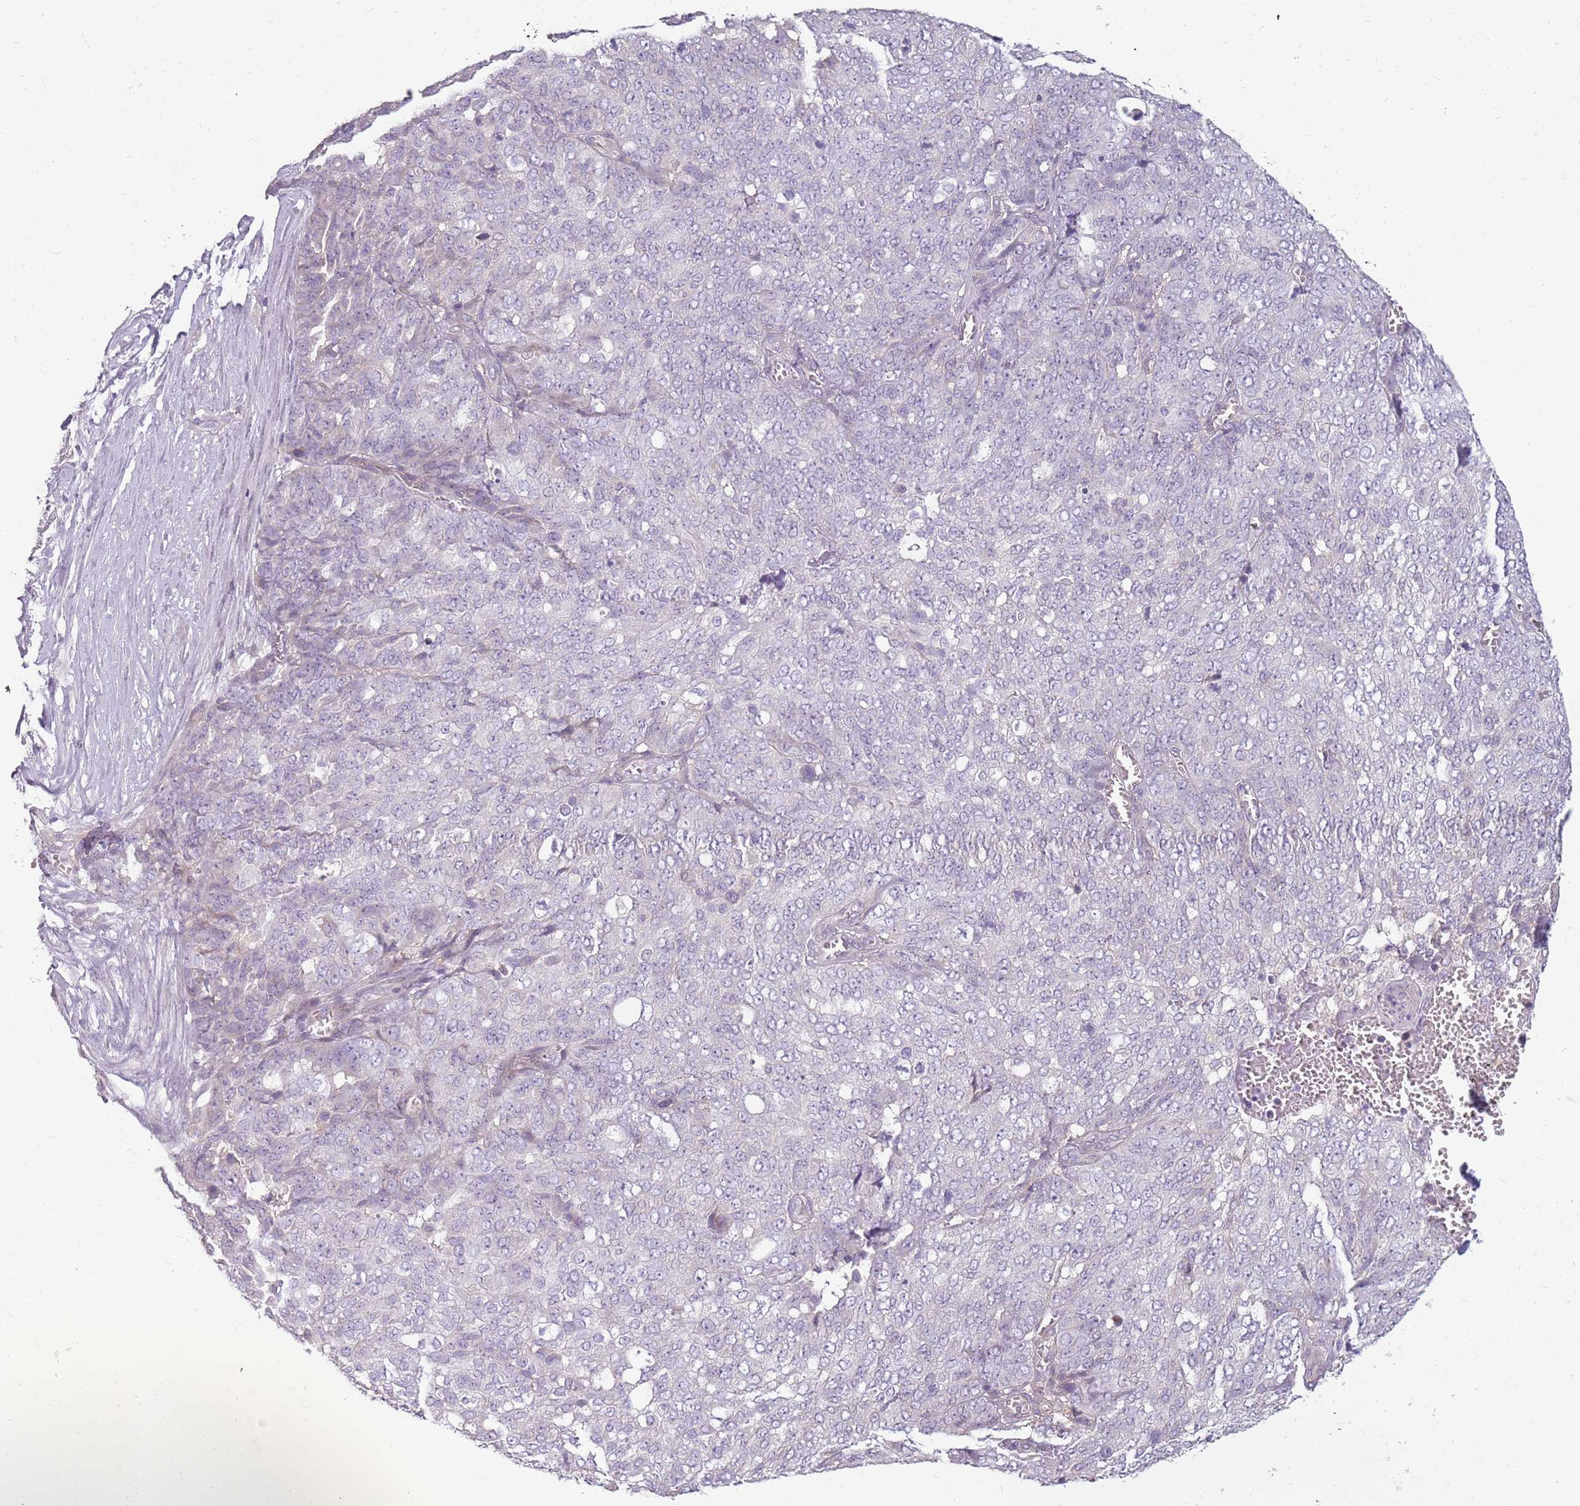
{"staining": {"intensity": "negative", "quantity": "none", "location": "none"}, "tissue": "ovarian cancer", "cell_type": "Tumor cells", "image_type": "cancer", "snomed": [{"axis": "morphology", "description": "Cystadenocarcinoma, serous, NOS"}, {"axis": "topography", "description": "Soft tissue"}, {"axis": "topography", "description": "Ovary"}], "caption": "High magnification brightfield microscopy of ovarian cancer (serous cystadenocarcinoma) stained with DAB (3,3'-diaminobenzidine) (brown) and counterstained with hematoxylin (blue): tumor cells show no significant staining.", "gene": "DEFB116", "patient": {"sex": "female", "age": 57}}